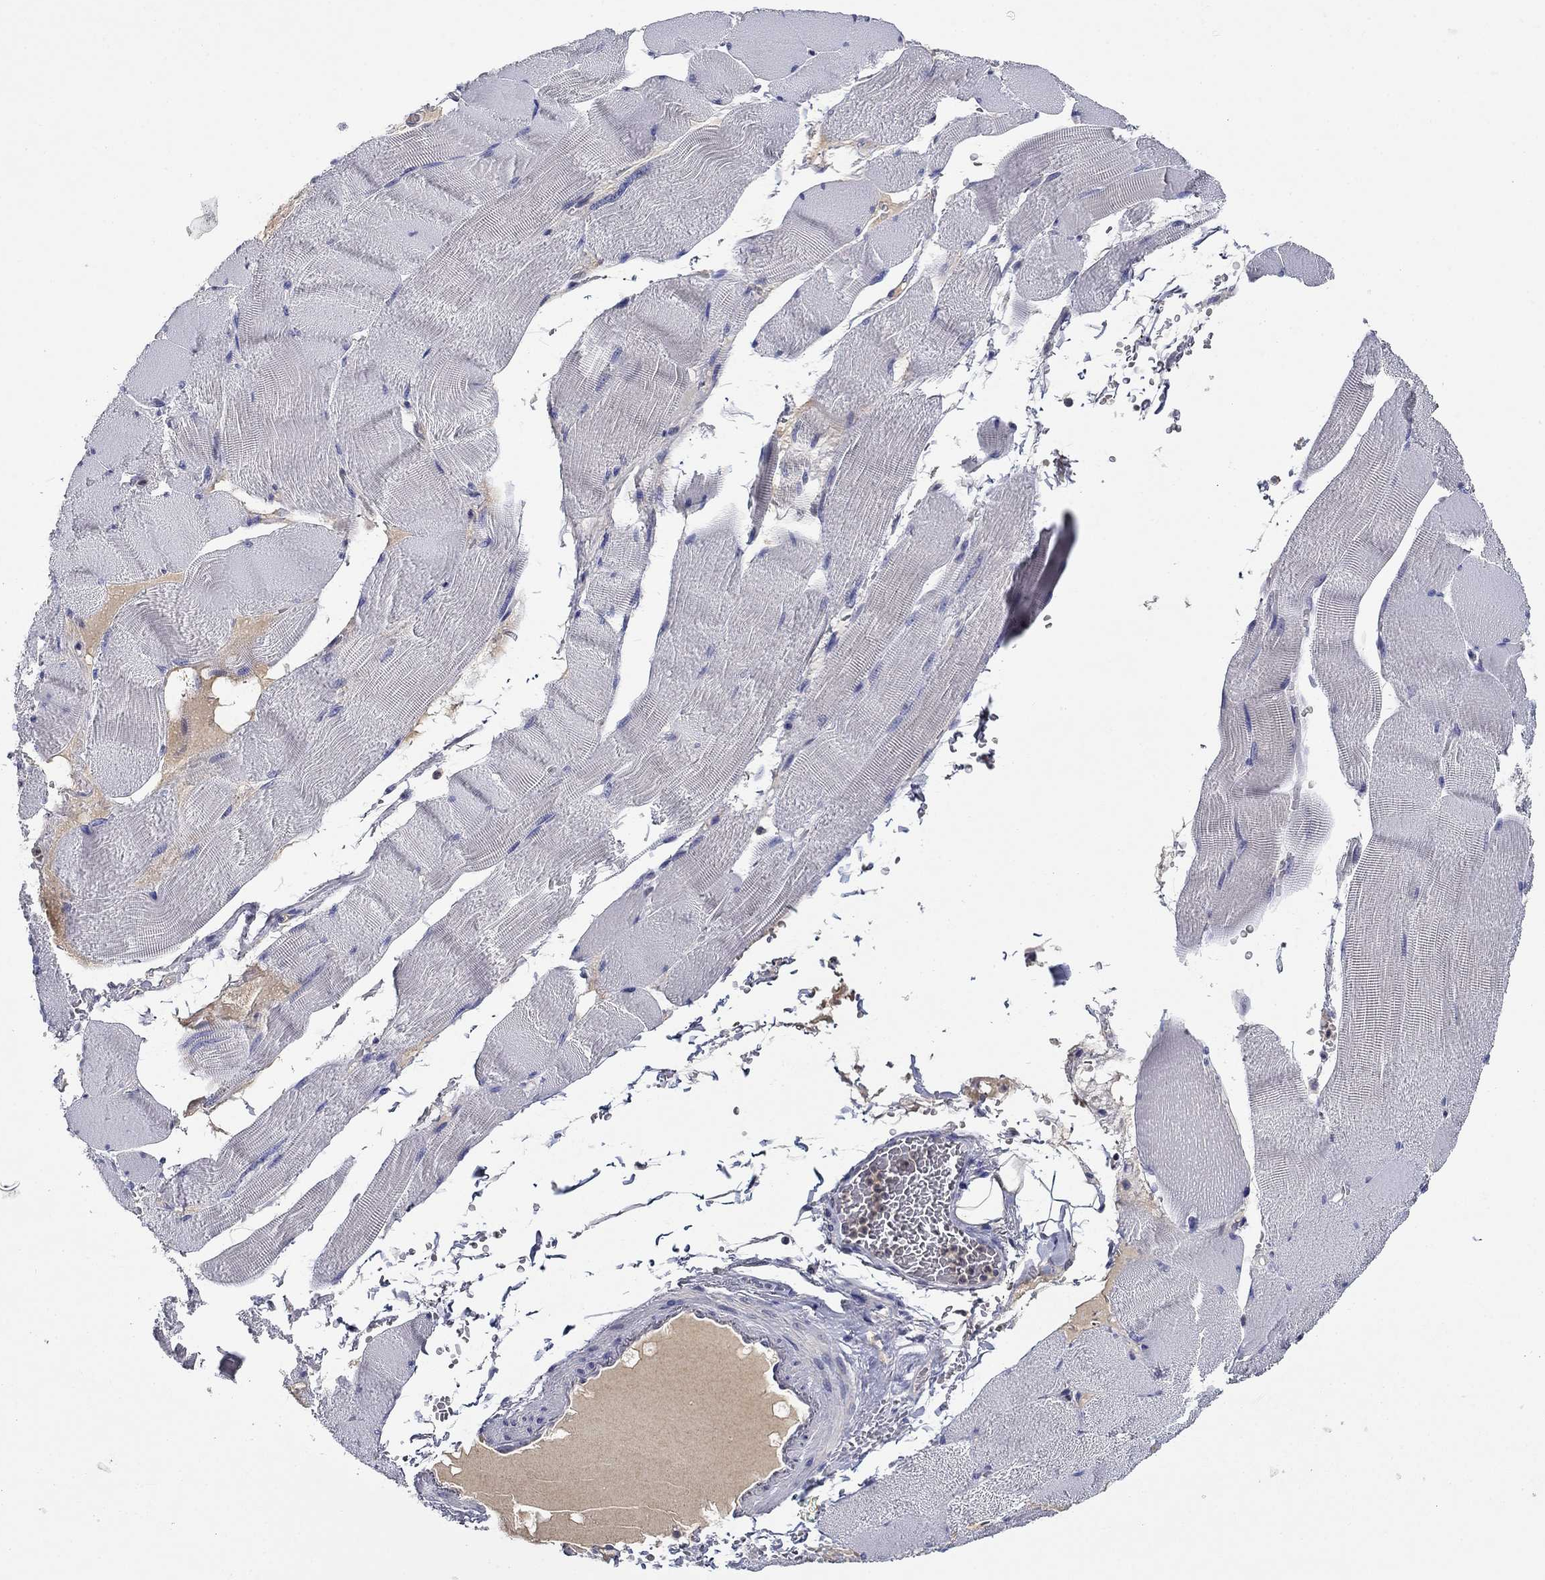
{"staining": {"intensity": "negative", "quantity": "none", "location": "none"}, "tissue": "skeletal muscle", "cell_type": "Myocytes", "image_type": "normal", "snomed": [{"axis": "morphology", "description": "Normal tissue, NOS"}, {"axis": "topography", "description": "Skeletal muscle"}], "caption": "Skeletal muscle stained for a protein using IHC displays no staining myocytes.", "gene": "DDTL", "patient": {"sex": "male", "age": 56}}